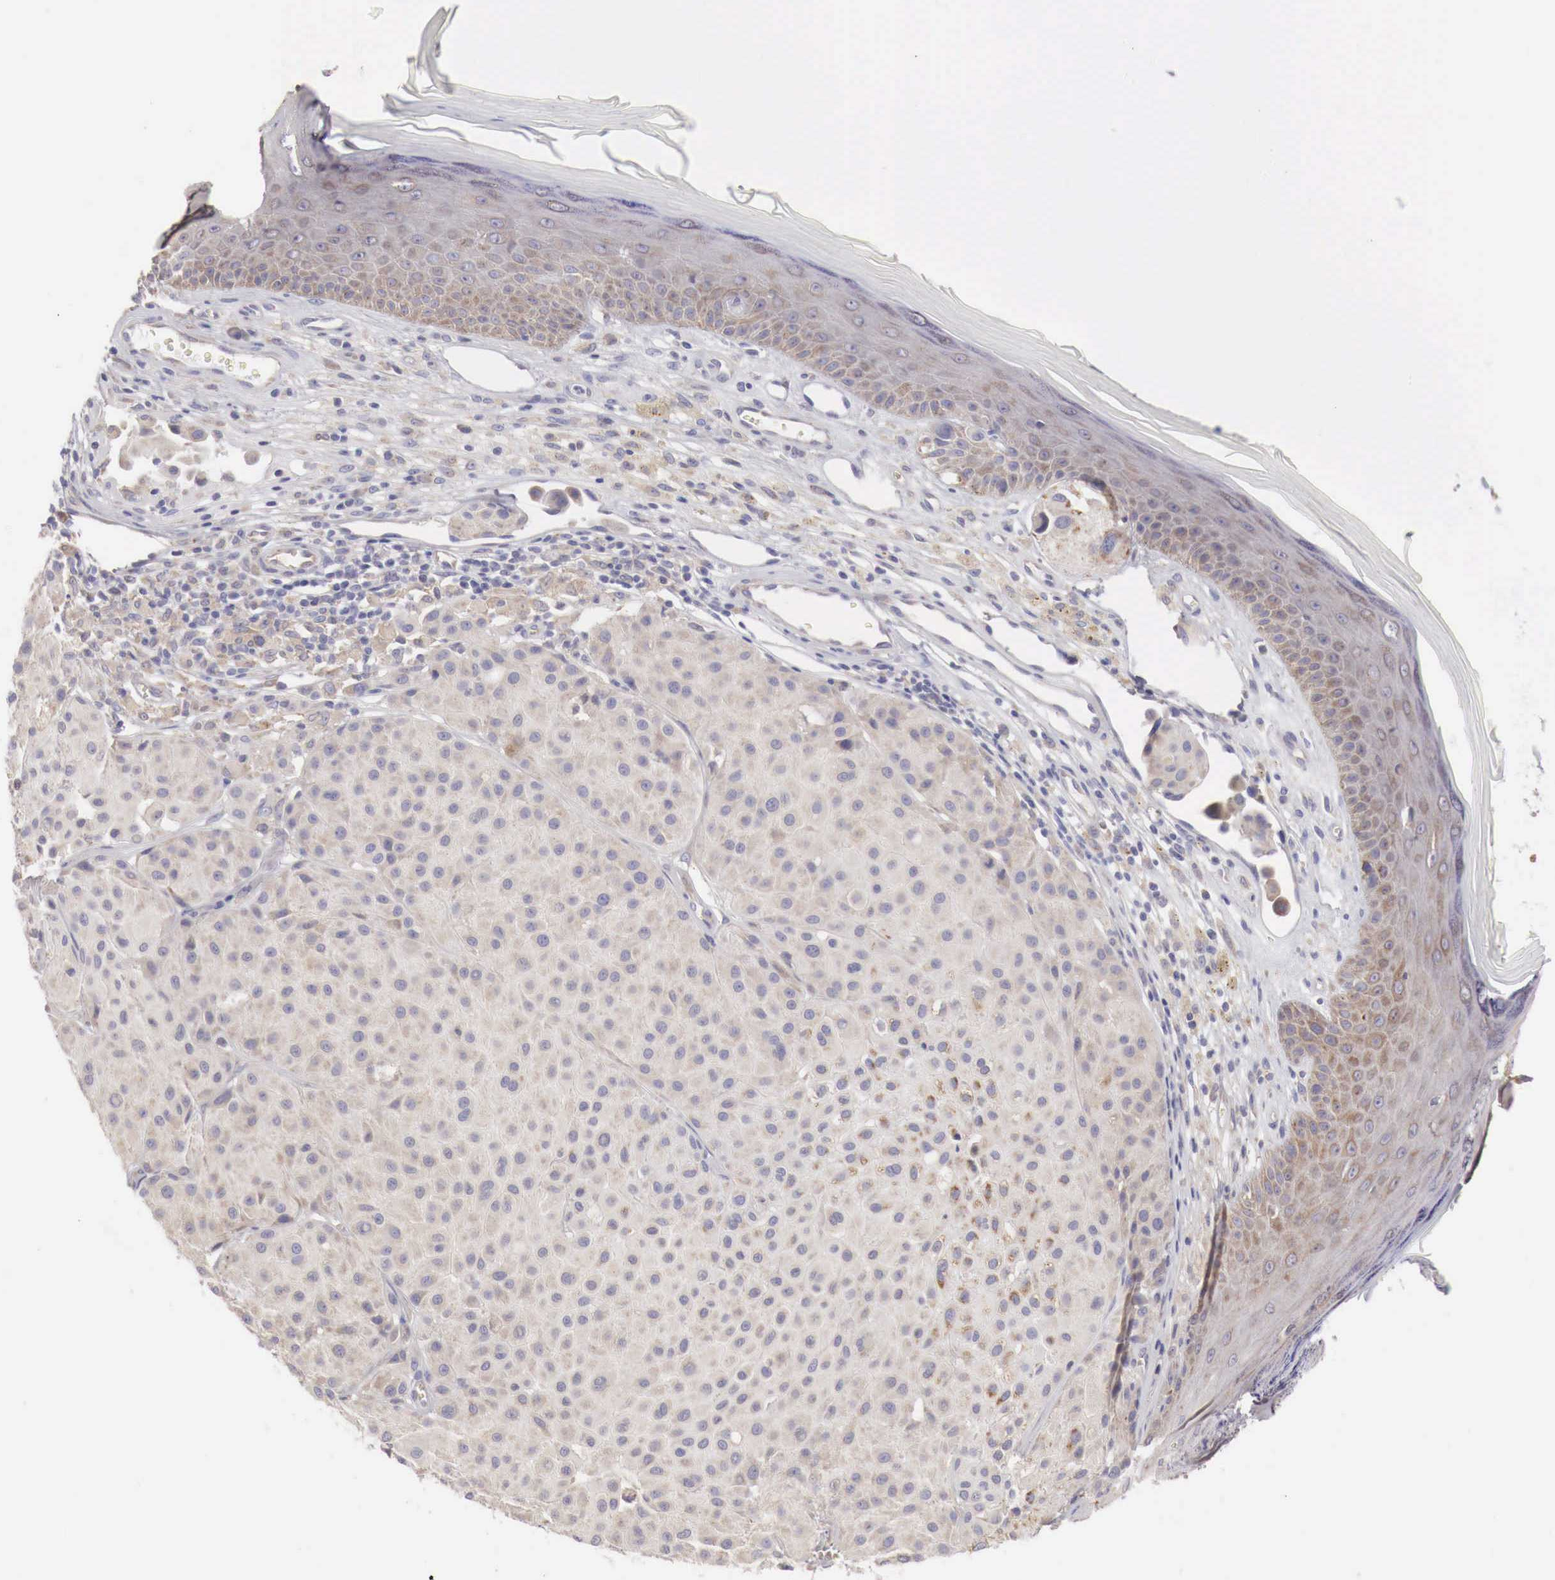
{"staining": {"intensity": "weak", "quantity": ">75%", "location": "cytoplasmic/membranous"}, "tissue": "melanoma", "cell_type": "Tumor cells", "image_type": "cancer", "snomed": [{"axis": "morphology", "description": "Malignant melanoma, NOS"}, {"axis": "topography", "description": "Skin"}], "caption": "Immunohistochemistry staining of malignant melanoma, which shows low levels of weak cytoplasmic/membranous staining in about >75% of tumor cells indicating weak cytoplasmic/membranous protein positivity. The staining was performed using DAB (3,3'-diaminobenzidine) (brown) for protein detection and nuclei were counterstained in hematoxylin (blue).", "gene": "NSDHL", "patient": {"sex": "male", "age": 36}}